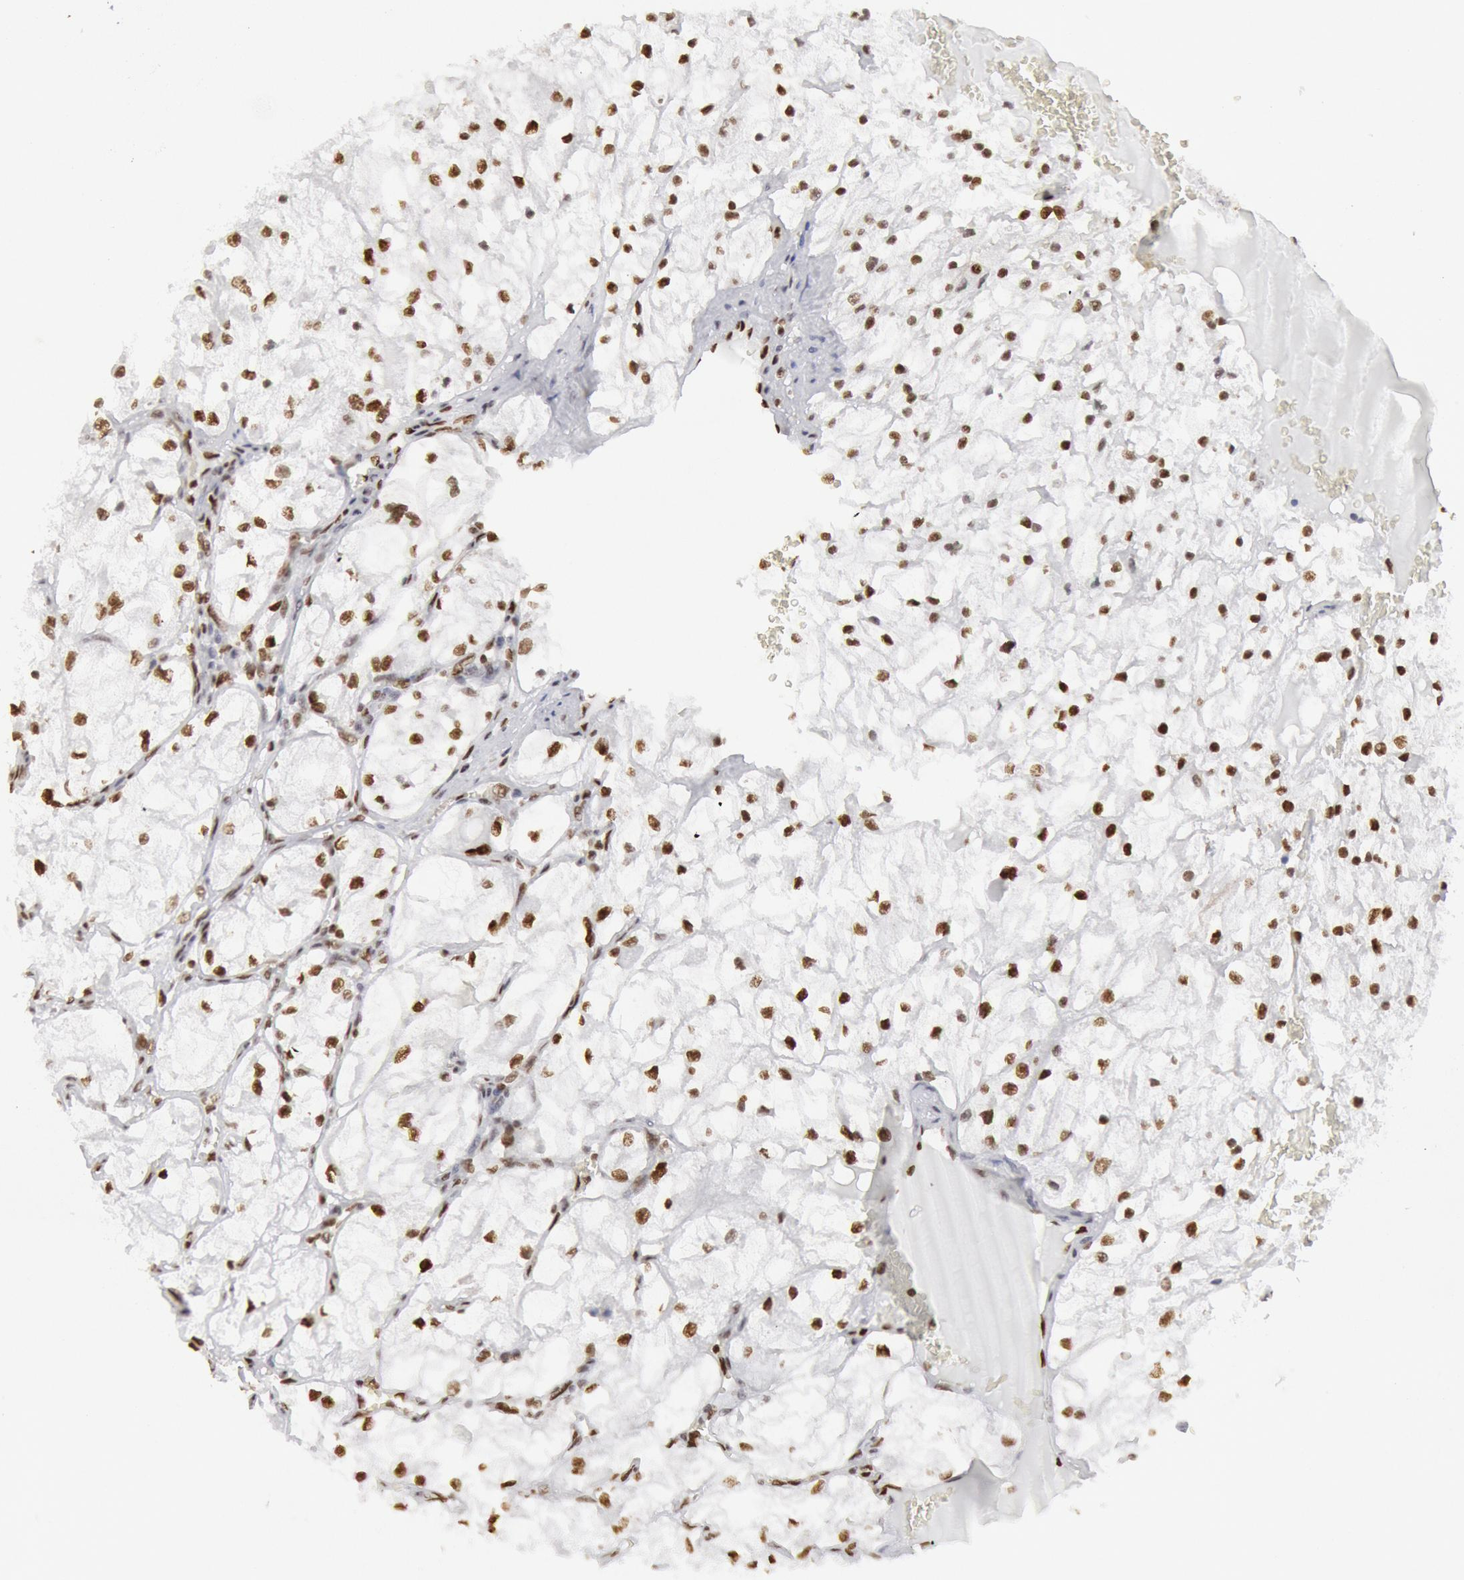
{"staining": {"intensity": "moderate", "quantity": "25%-75%", "location": "cytoplasmic/membranous,nuclear"}, "tissue": "renal cancer", "cell_type": "Tumor cells", "image_type": "cancer", "snomed": [{"axis": "morphology", "description": "Adenocarcinoma, NOS"}, {"axis": "topography", "description": "Kidney"}], "caption": "Immunohistochemistry (IHC) (DAB (3,3'-diaminobenzidine)) staining of human adenocarcinoma (renal) displays moderate cytoplasmic/membranous and nuclear protein positivity in approximately 25%-75% of tumor cells.", "gene": "SUB1", "patient": {"sex": "male", "age": 61}}